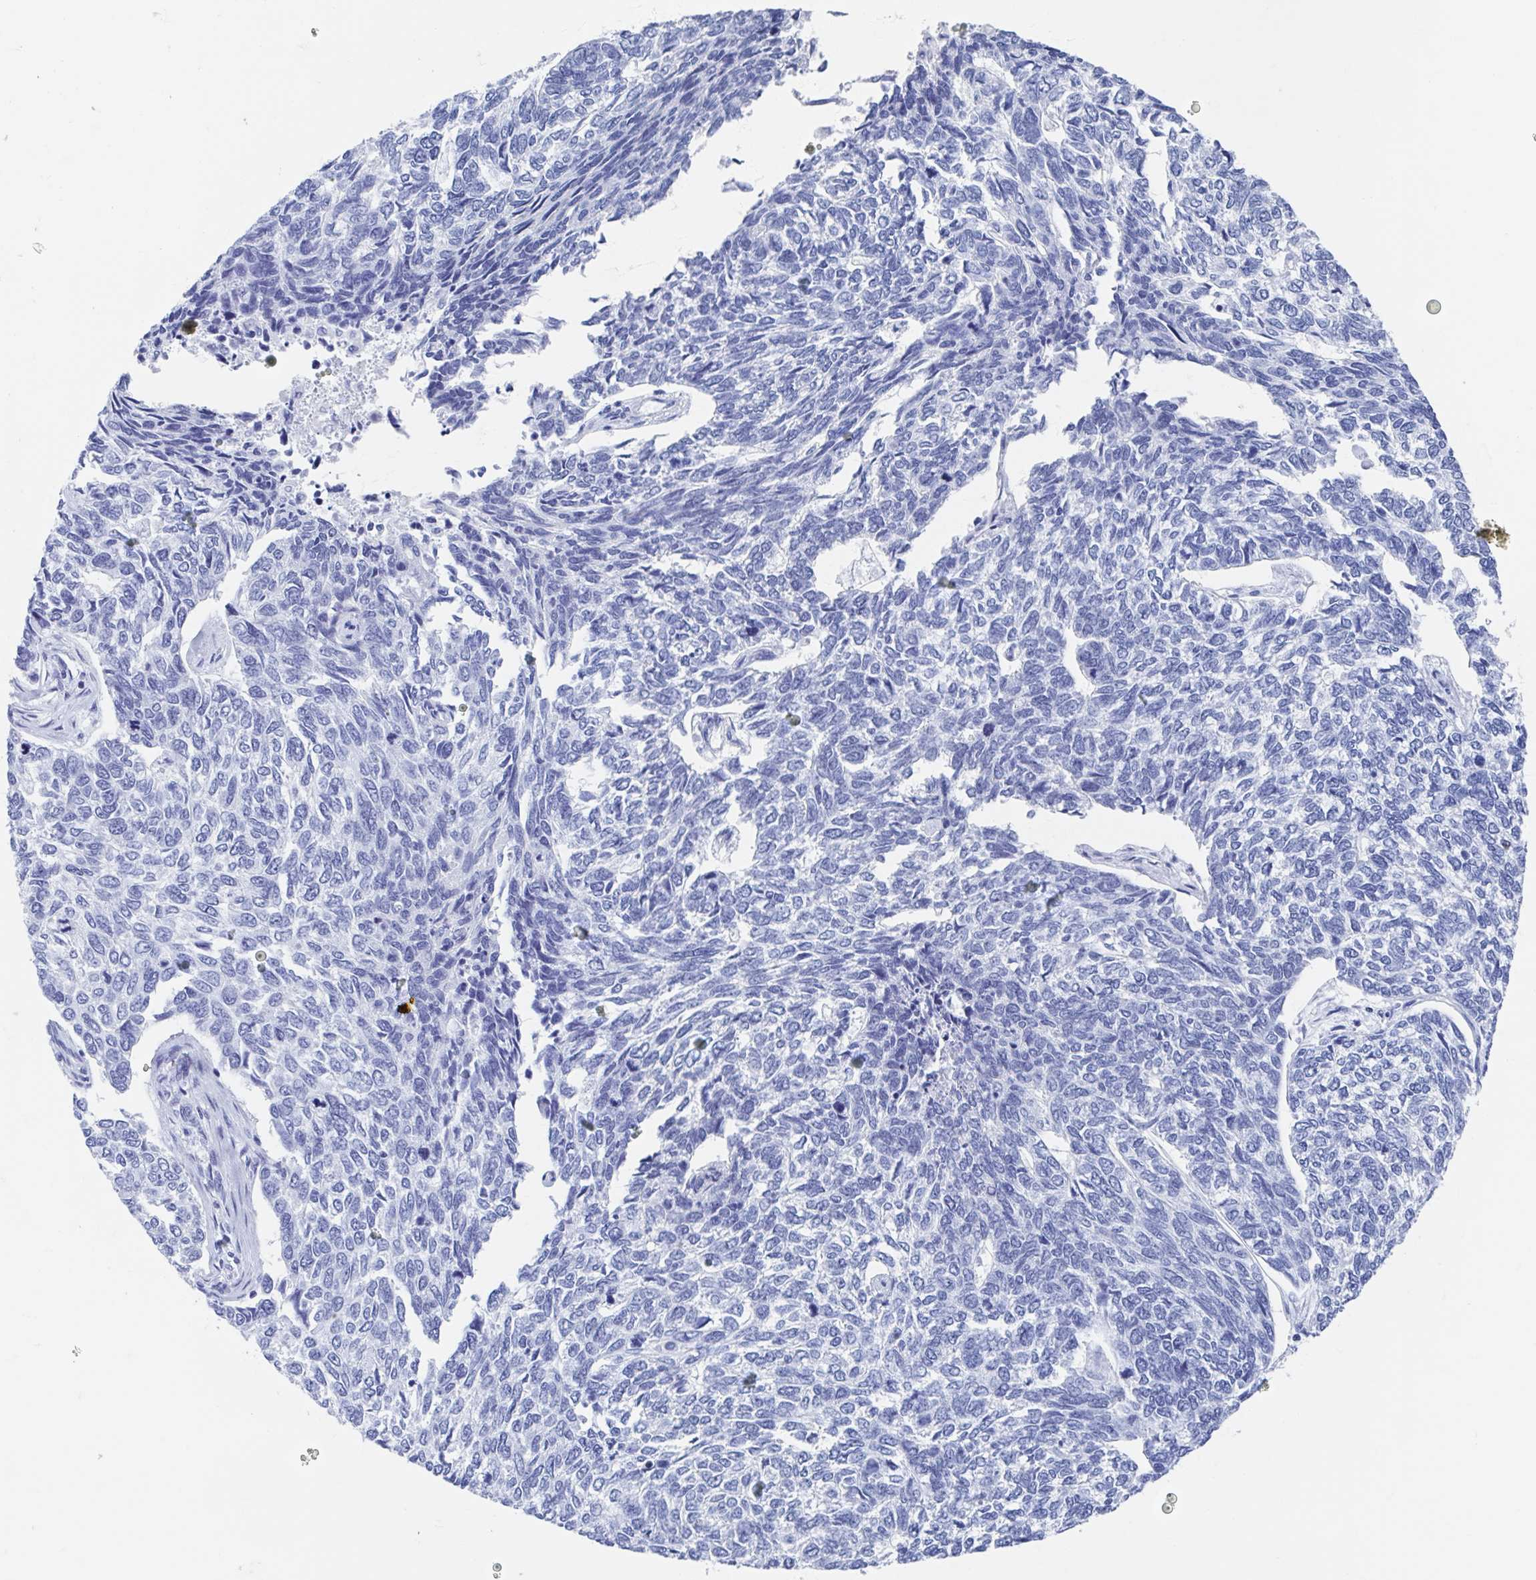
{"staining": {"intensity": "negative", "quantity": "none", "location": "none"}, "tissue": "skin cancer", "cell_type": "Tumor cells", "image_type": "cancer", "snomed": [{"axis": "morphology", "description": "Basal cell carcinoma"}, {"axis": "topography", "description": "Skin"}], "caption": "Tumor cells are negative for protein expression in human skin cancer.", "gene": "C10orf53", "patient": {"sex": "female", "age": 65}}